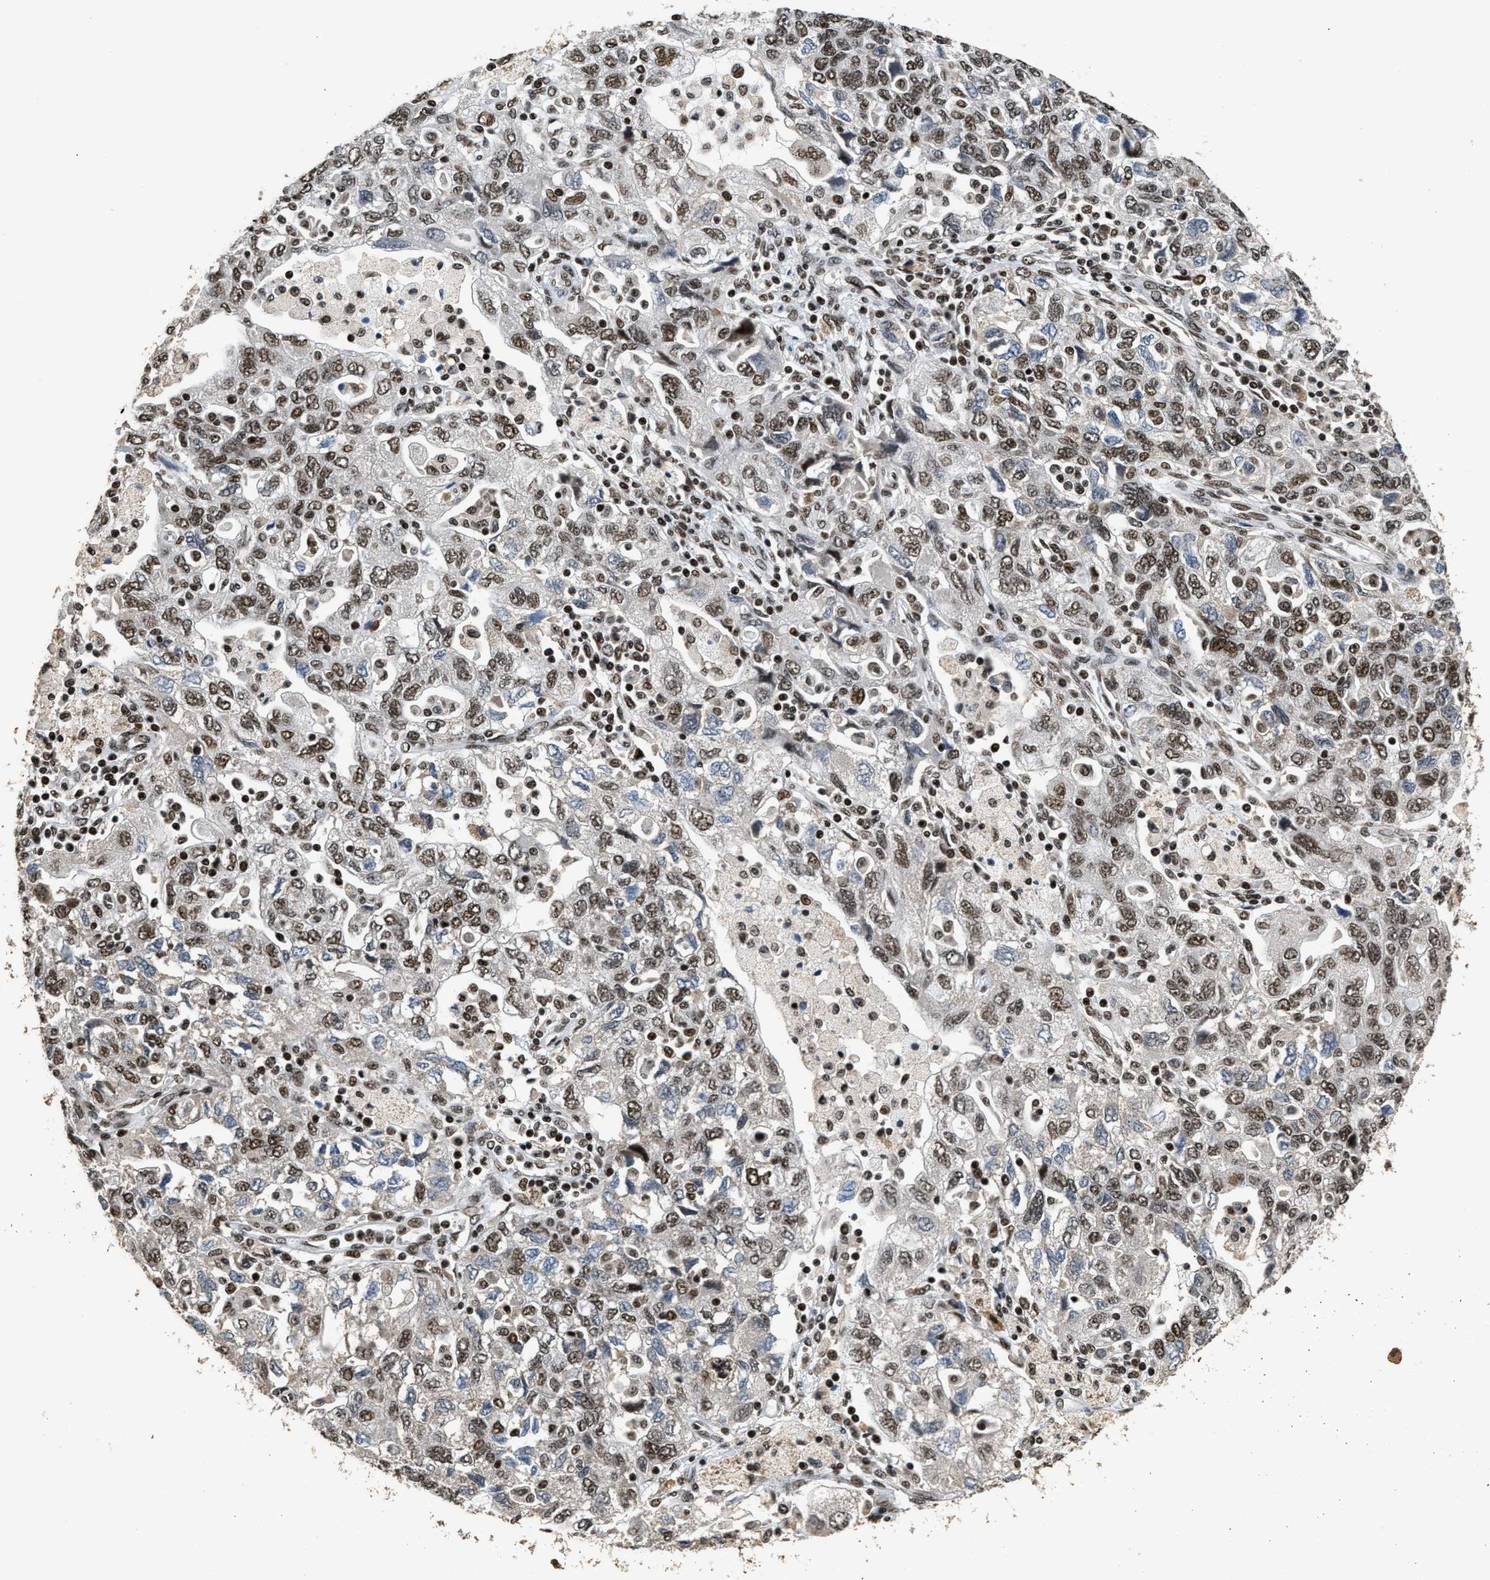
{"staining": {"intensity": "moderate", "quantity": ">75%", "location": "nuclear"}, "tissue": "ovarian cancer", "cell_type": "Tumor cells", "image_type": "cancer", "snomed": [{"axis": "morphology", "description": "Carcinoma, NOS"}, {"axis": "morphology", "description": "Cystadenocarcinoma, serous, NOS"}, {"axis": "topography", "description": "Ovary"}], "caption": "Human carcinoma (ovarian) stained with a protein marker exhibits moderate staining in tumor cells.", "gene": "RAD21", "patient": {"sex": "female", "age": 69}}